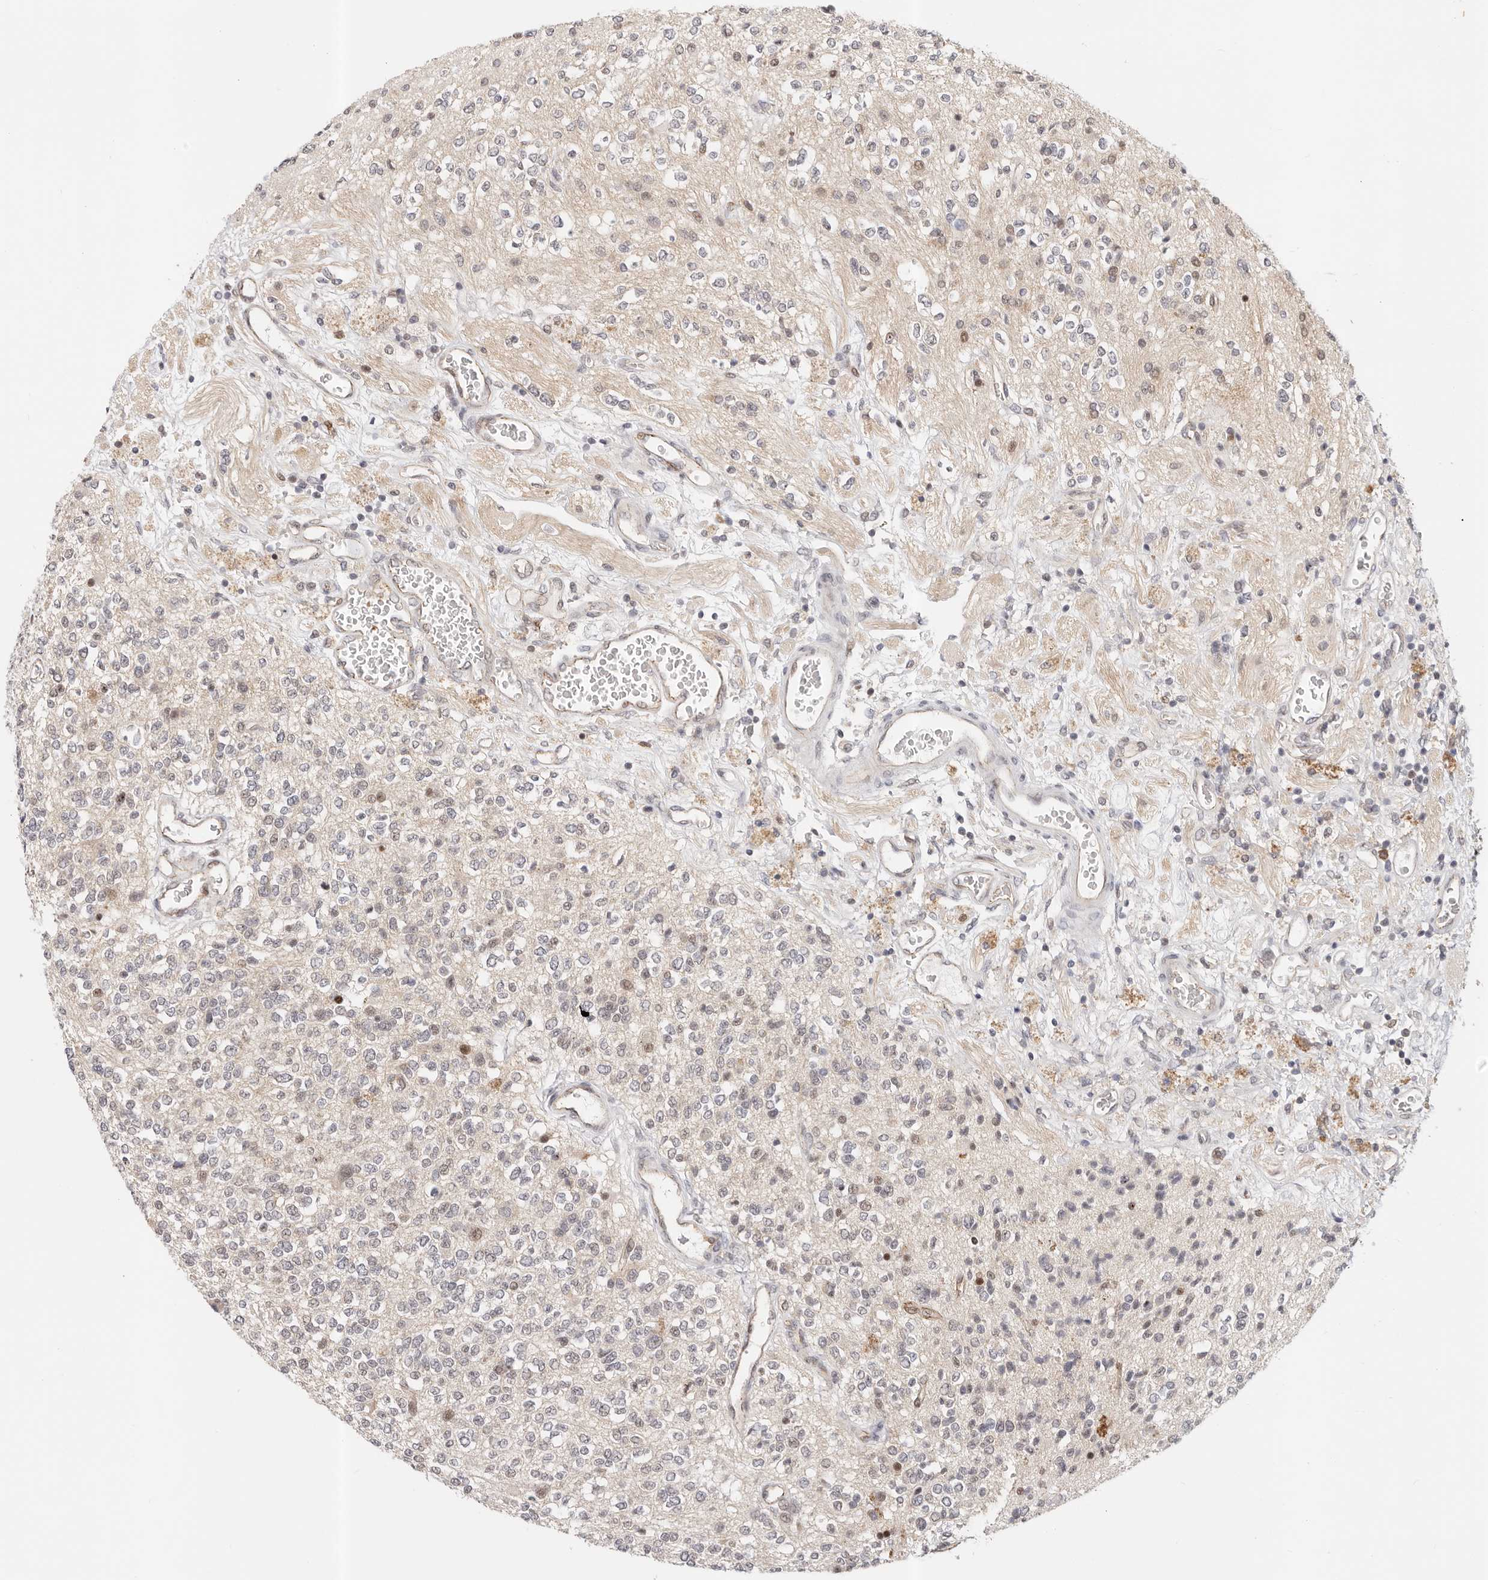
{"staining": {"intensity": "negative", "quantity": "none", "location": "none"}, "tissue": "glioma", "cell_type": "Tumor cells", "image_type": "cancer", "snomed": [{"axis": "morphology", "description": "Glioma, malignant, High grade"}, {"axis": "topography", "description": "Brain"}], "caption": "A photomicrograph of high-grade glioma (malignant) stained for a protein displays no brown staining in tumor cells. (Stains: DAB (3,3'-diaminobenzidine) IHC with hematoxylin counter stain, Microscopy: brightfield microscopy at high magnification).", "gene": "AFDN", "patient": {"sex": "male", "age": 34}}